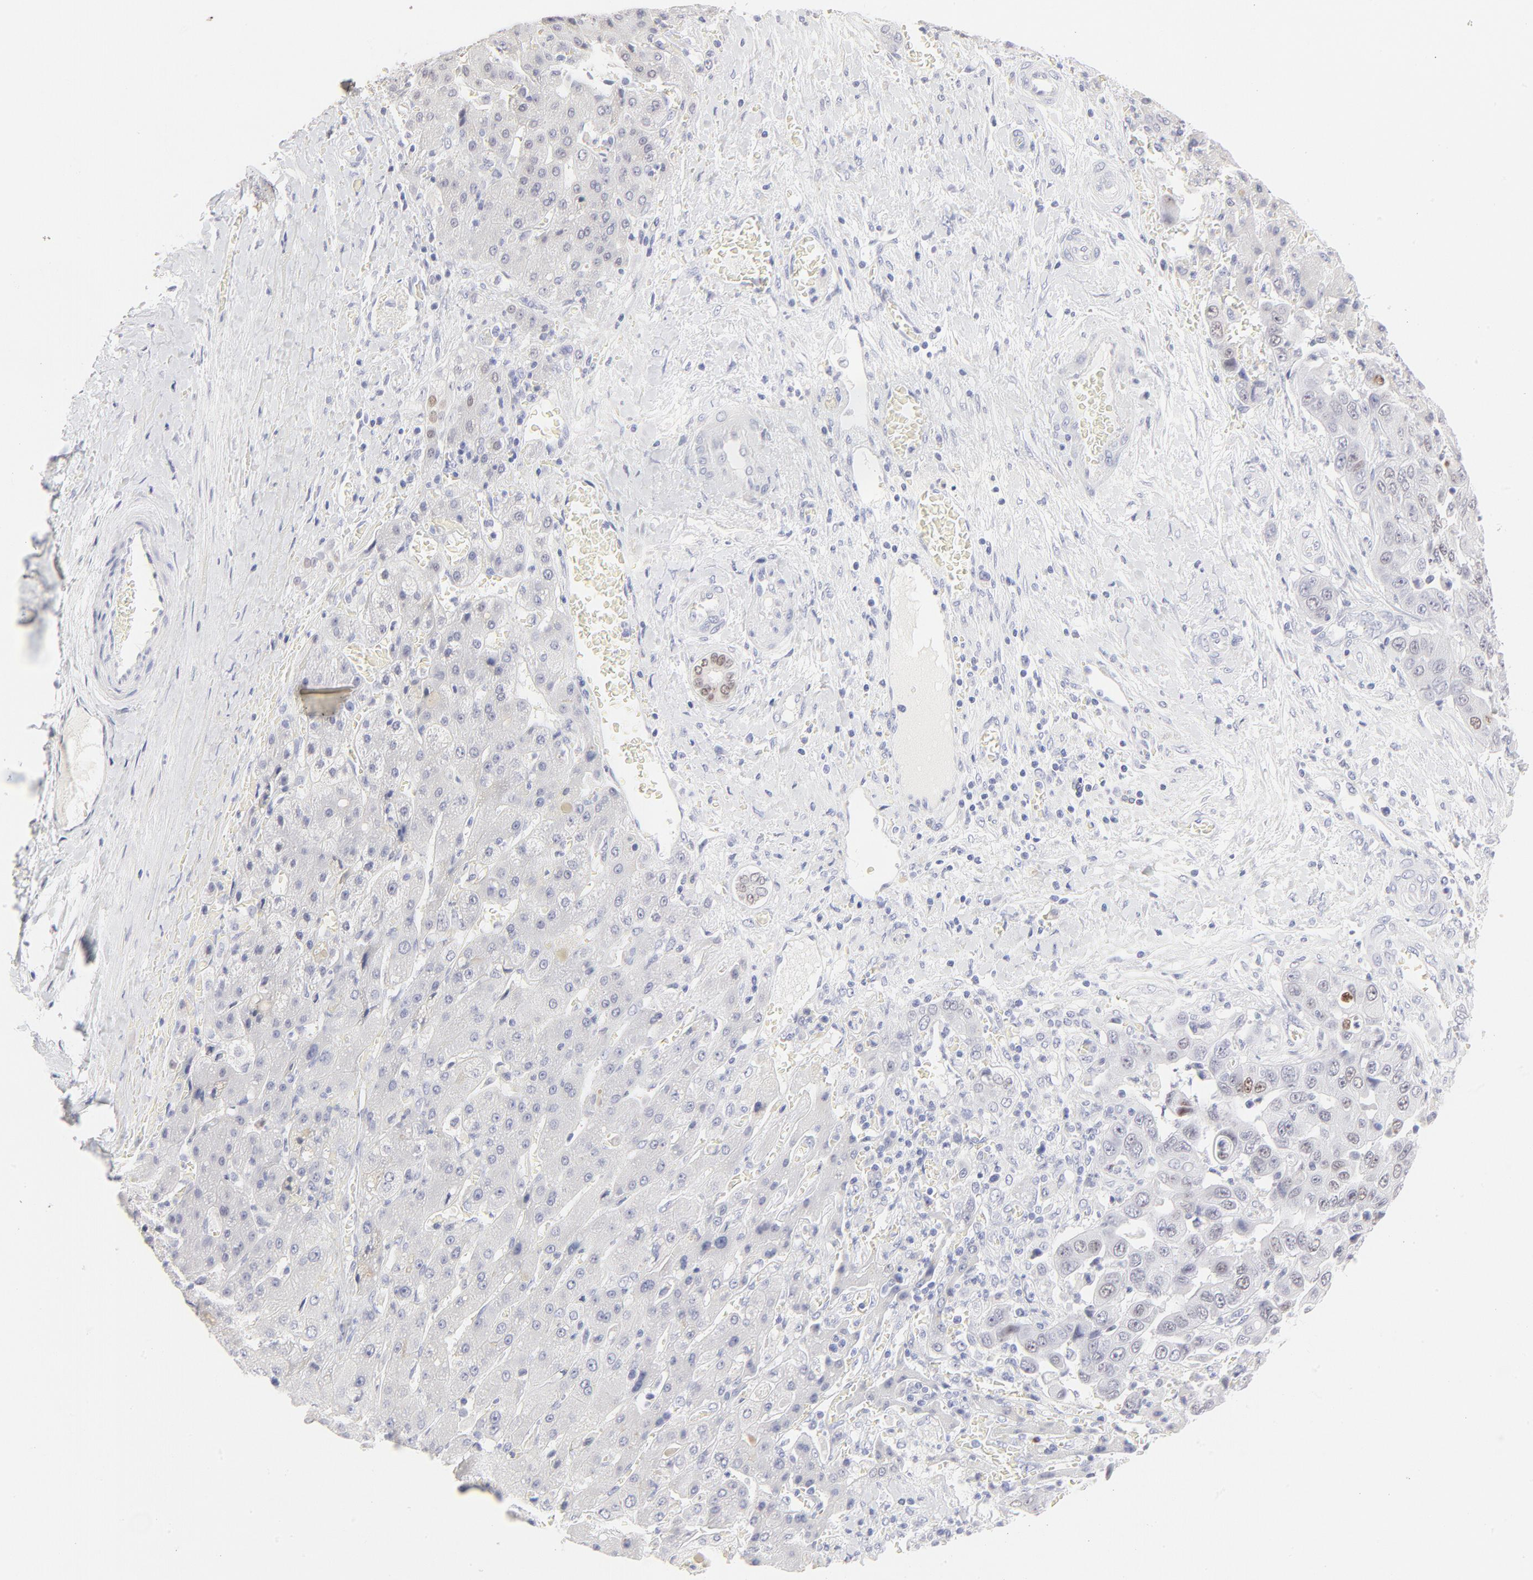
{"staining": {"intensity": "weak", "quantity": "<25%", "location": "nuclear"}, "tissue": "liver cancer", "cell_type": "Tumor cells", "image_type": "cancer", "snomed": [{"axis": "morphology", "description": "Cholangiocarcinoma"}, {"axis": "topography", "description": "Liver"}], "caption": "IHC histopathology image of cholangiocarcinoma (liver) stained for a protein (brown), which exhibits no positivity in tumor cells.", "gene": "ELF3", "patient": {"sex": "female", "age": 52}}